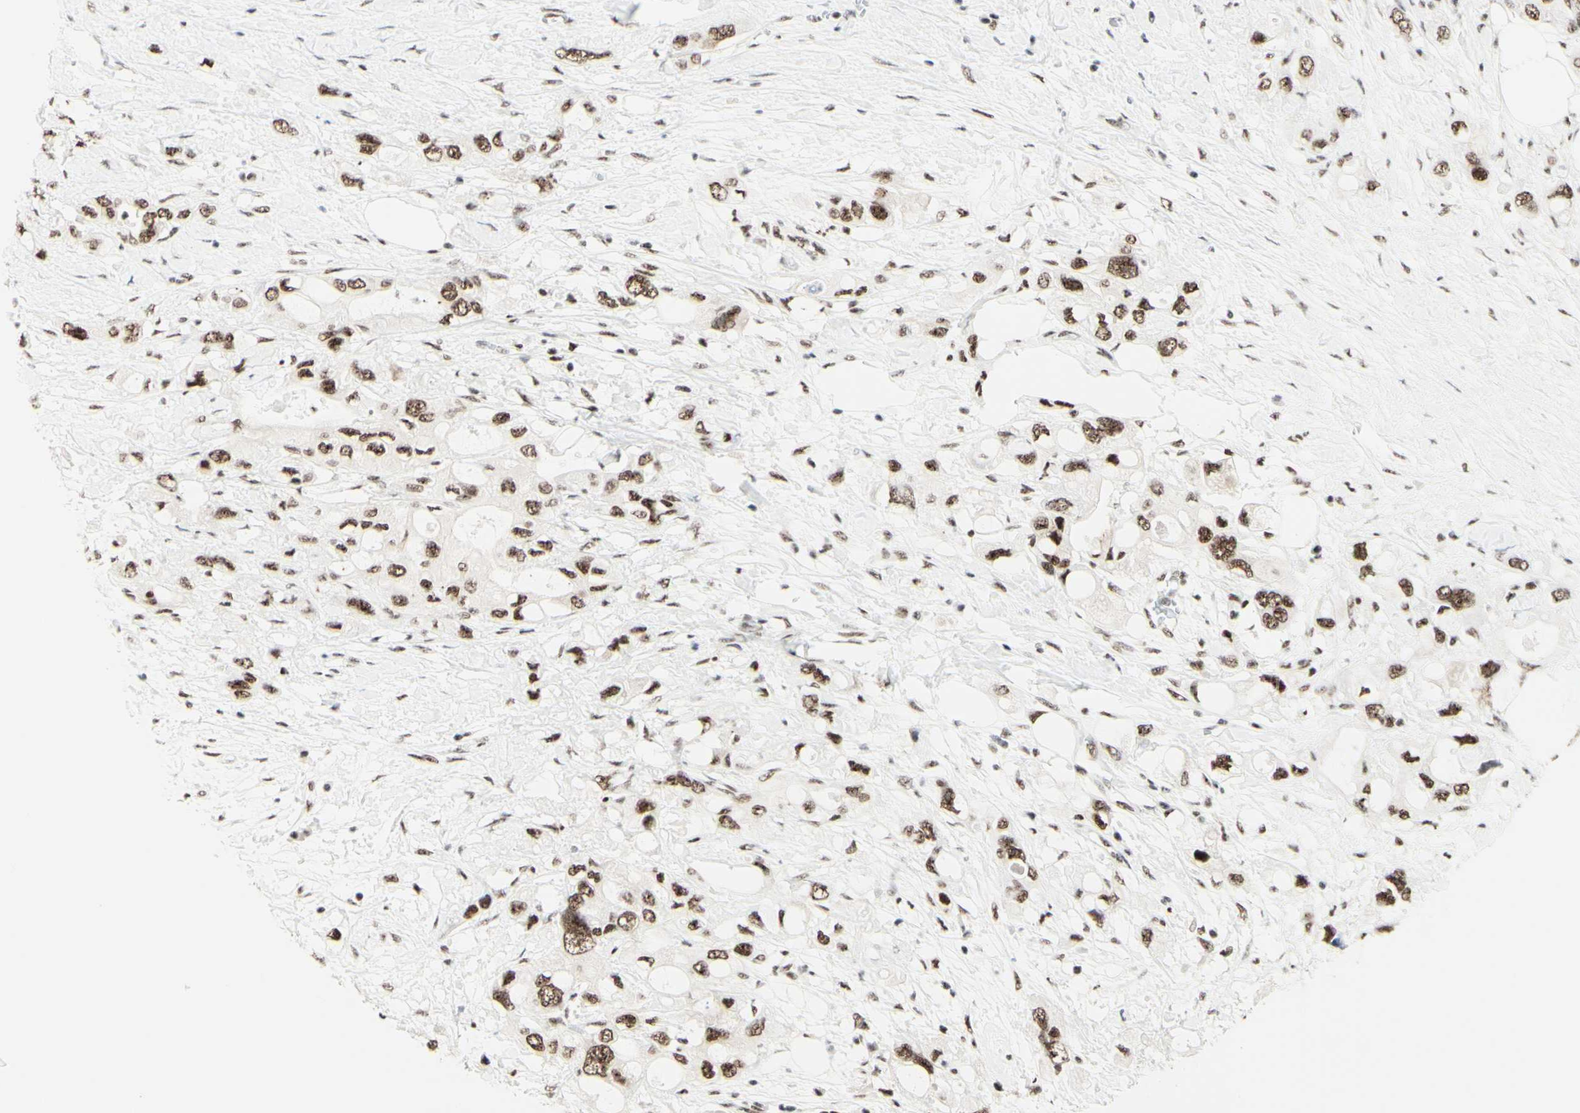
{"staining": {"intensity": "moderate", "quantity": ">75%", "location": "nuclear"}, "tissue": "pancreatic cancer", "cell_type": "Tumor cells", "image_type": "cancer", "snomed": [{"axis": "morphology", "description": "Adenocarcinoma, NOS"}, {"axis": "topography", "description": "Pancreas"}], "caption": "Brown immunohistochemical staining in human adenocarcinoma (pancreatic) exhibits moderate nuclear staining in approximately >75% of tumor cells. (DAB IHC, brown staining for protein, blue staining for nuclei).", "gene": "WTAP", "patient": {"sex": "female", "age": 56}}